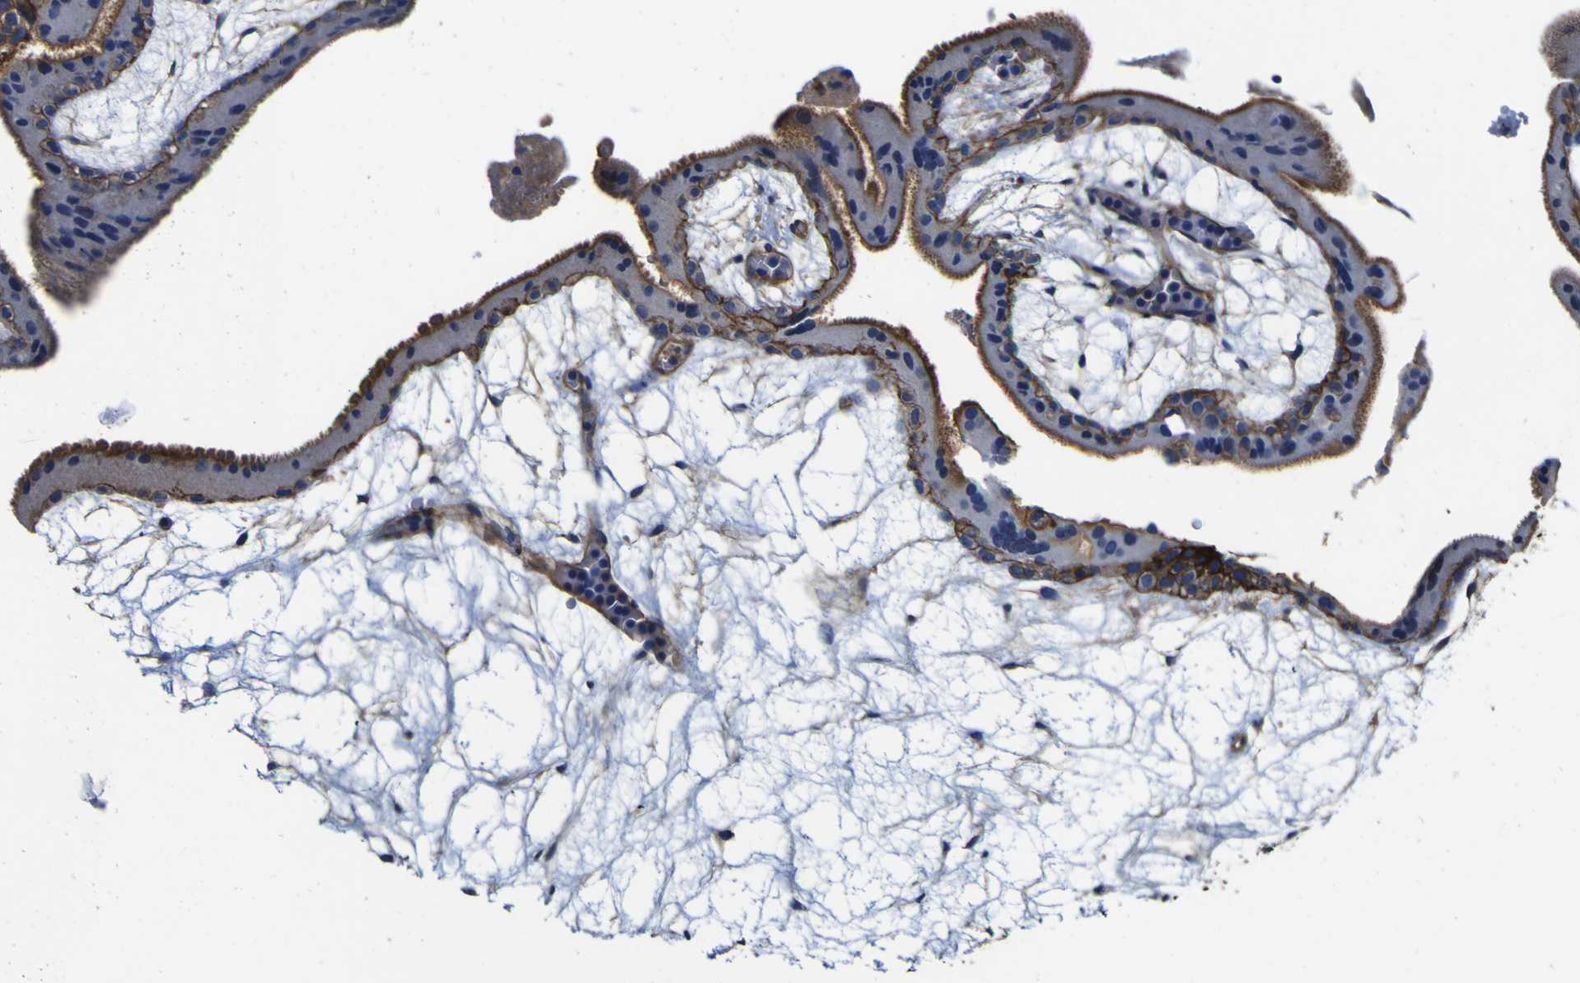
{"staining": {"intensity": "moderate", "quantity": ">75%", "location": "cytoplasmic/membranous"}, "tissue": "placenta", "cell_type": "Trophoblastic cells", "image_type": "normal", "snomed": [{"axis": "morphology", "description": "Normal tissue, NOS"}, {"axis": "topography", "description": "Placenta"}], "caption": "This histopathology image reveals IHC staining of benign human placenta, with medium moderate cytoplasmic/membranous expression in about >75% of trophoblastic cells.", "gene": "CD151", "patient": {"sex": "female", "age": 19}}